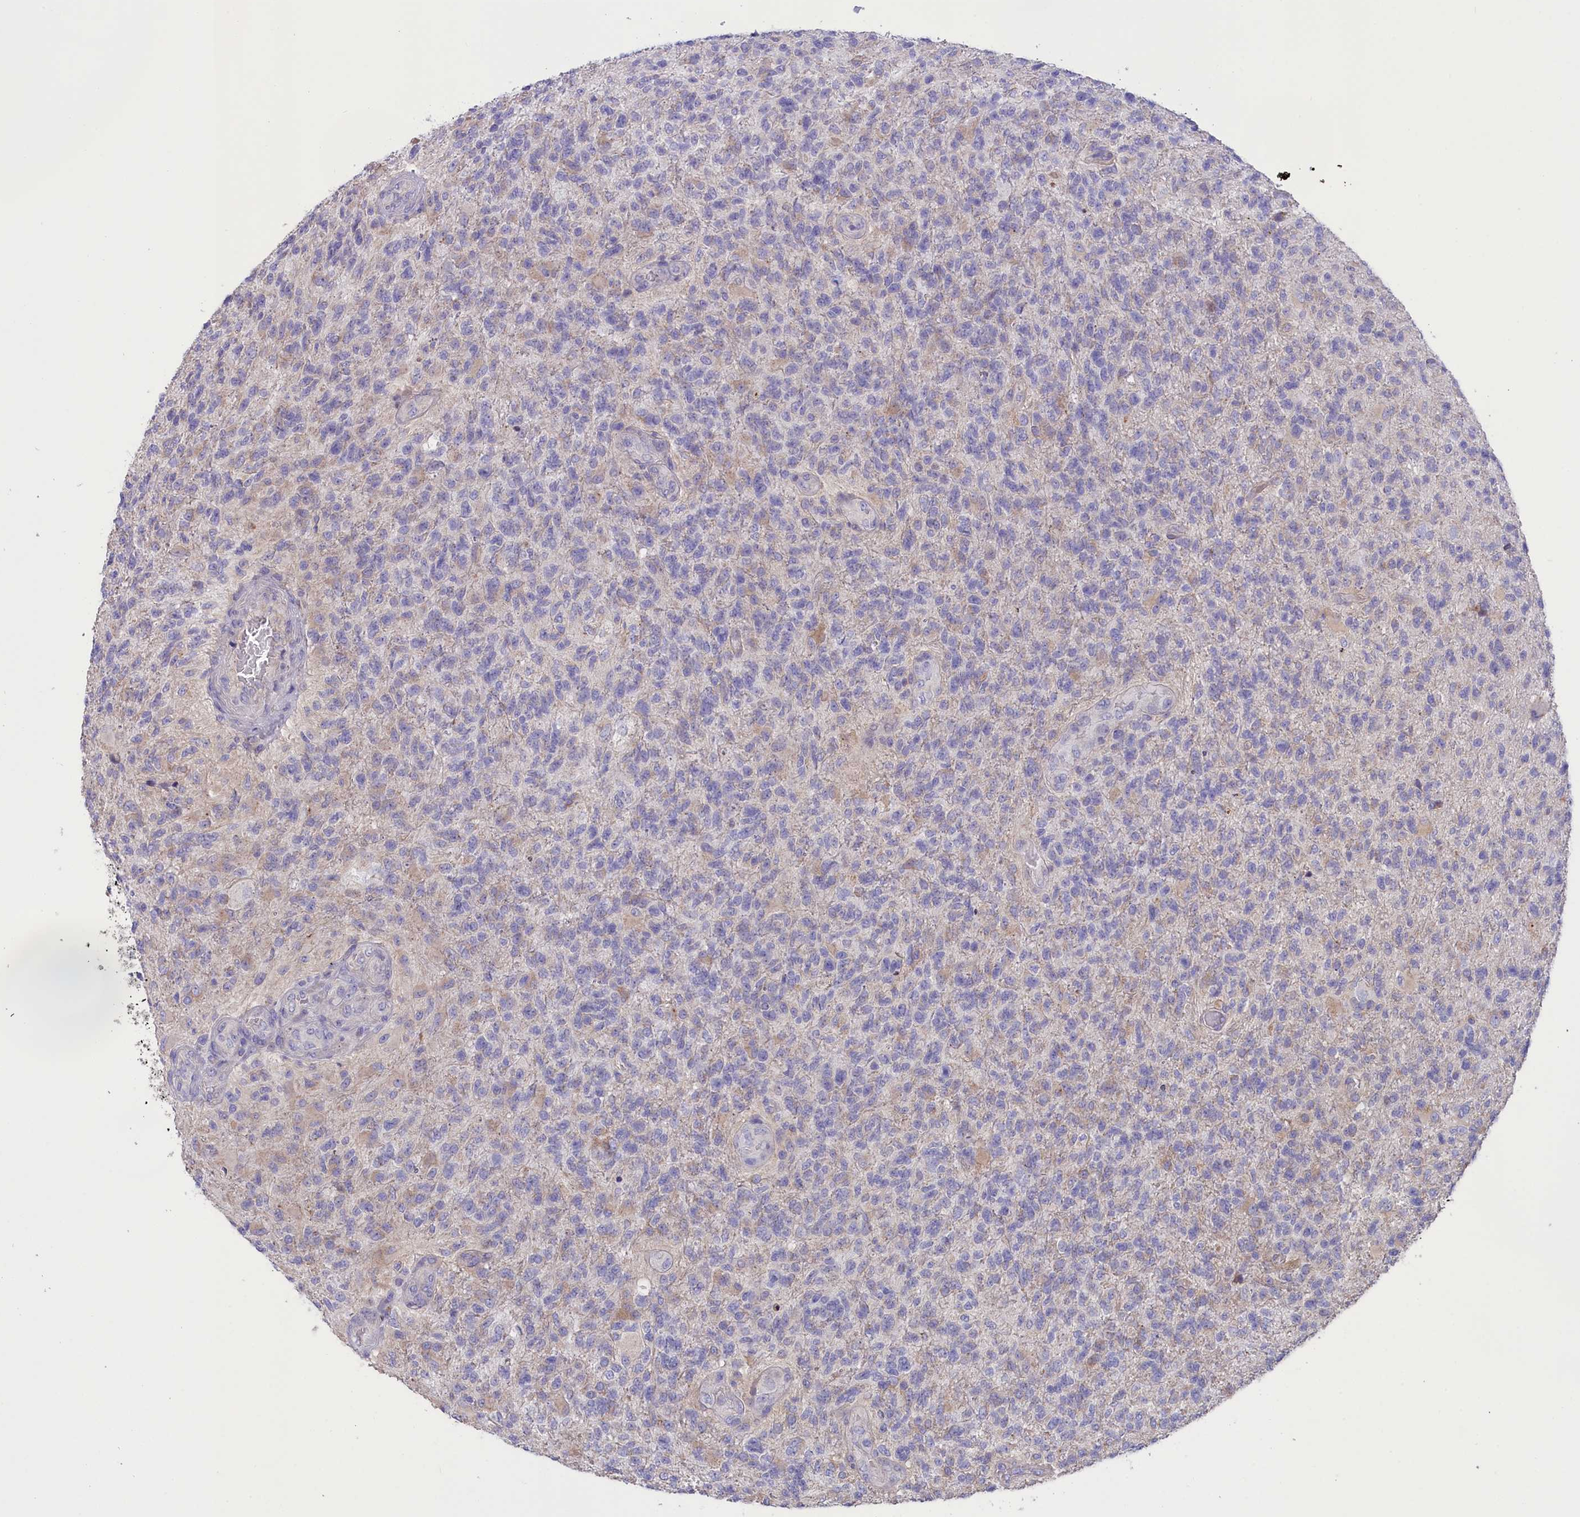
{"staining": {"intensity": "weak", "quantity": "<25%", "location": "cytoplasmic/membranous"}, "tissue": "glioma", "cell_type": "Tumor cells", "image_type": "cancer", "snomed": [{"axis": "morphology", "description": "Glioma, malignant, High grade"}, {"axis": "topography", "description": "Brain"}], "caption": "Histopathology image shows no protein staining in tumor cells of glioma tissue.", "gene": "CYP2U1", "patient": {"sex": "male", "age": 56}}